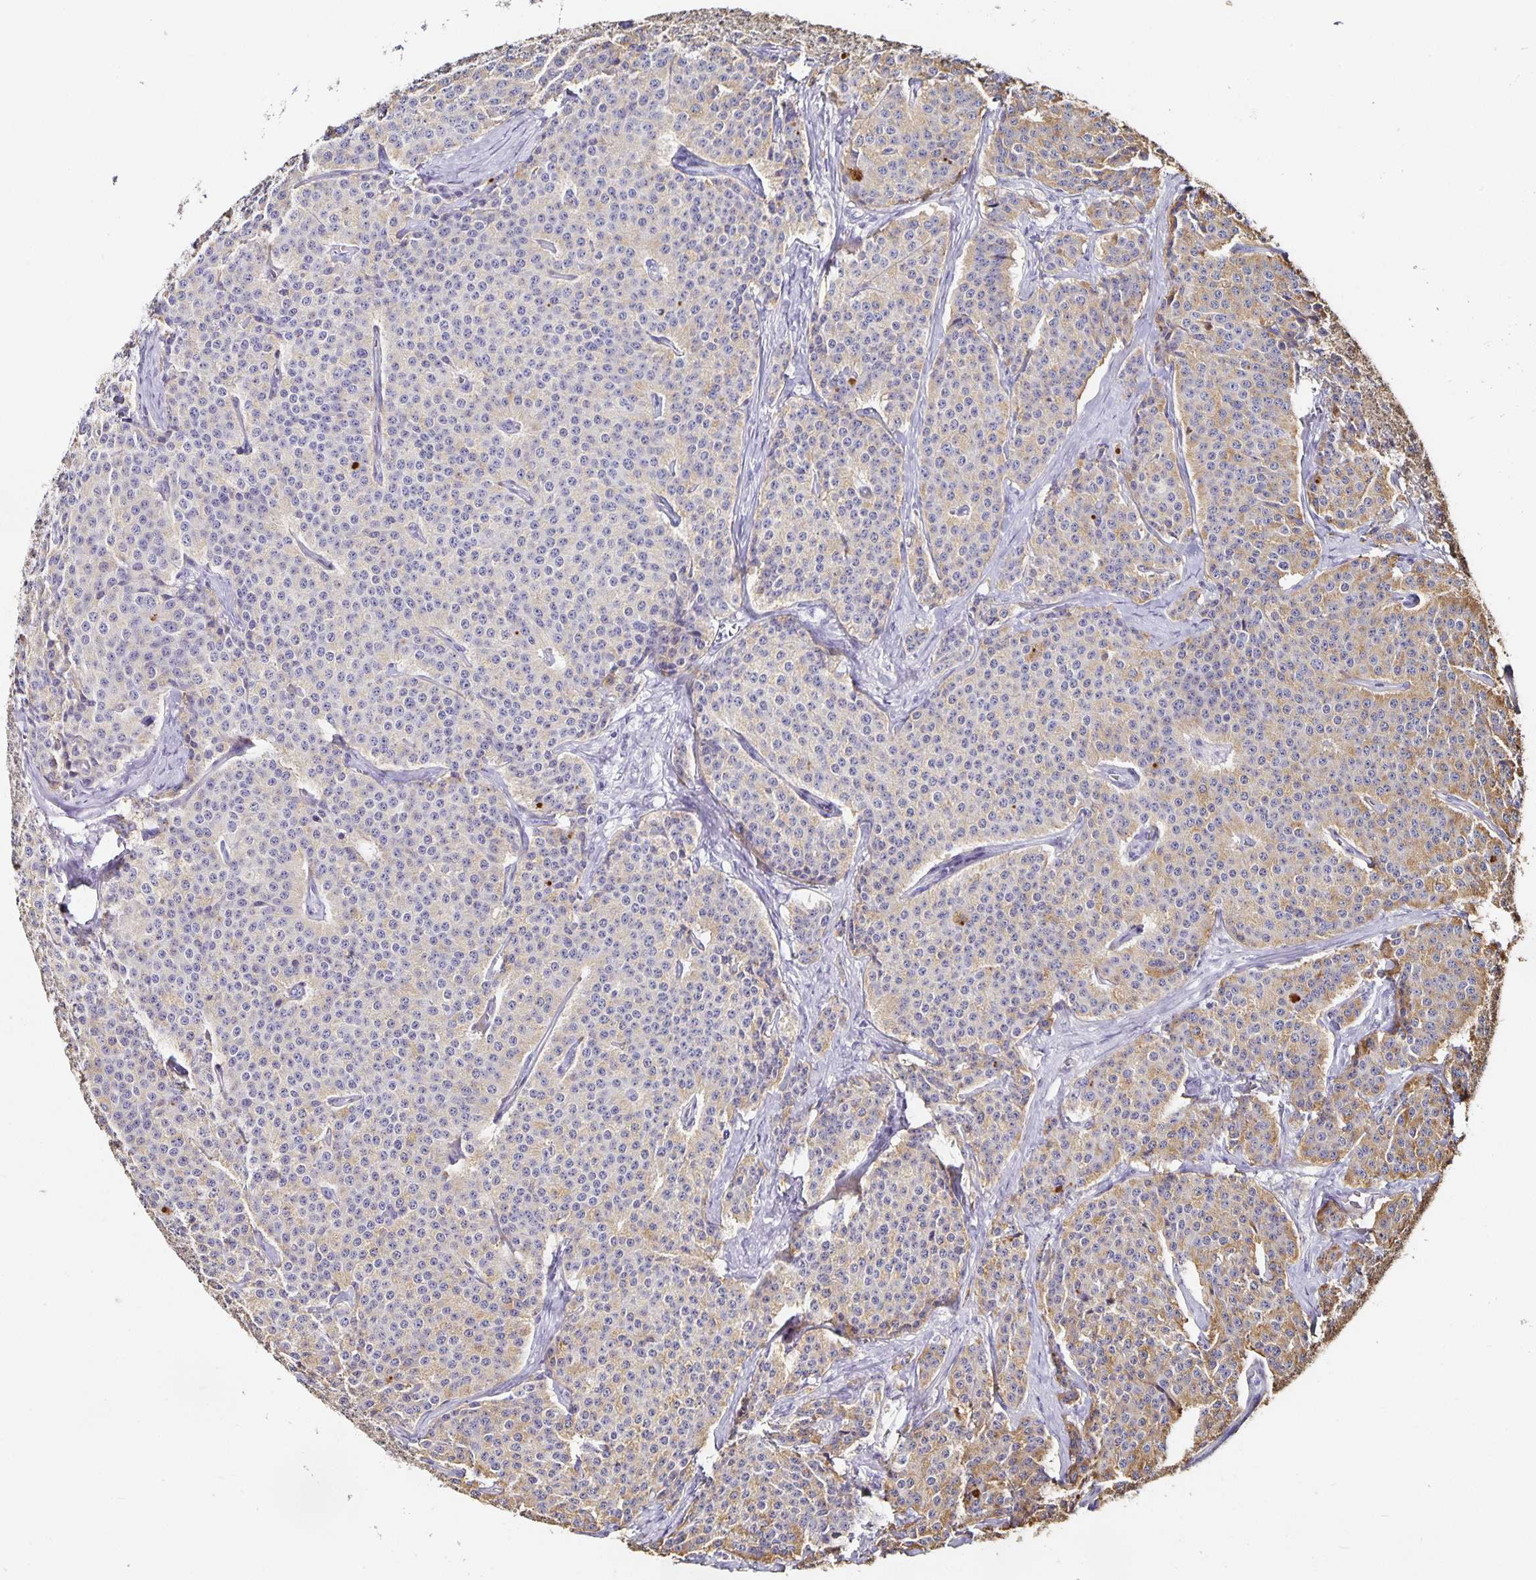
{"staining": {"intensity": "moderate", "quantity": "<25%", "location": "cytoplasmic/membranous"}, "tissue": "carcinoid", "cell_type": "Tumor cells", "image_type": "cancer", "snomed": [{"axis": "morphology", "description": "Carcinoid, malignant, NOS"}, {"axis": "topography", "description": "Small intestine"}], "caption": "Immunohistochemical staining of carcinoid (malignant) exhibits low levels of moderate cytoplasmic/membranous staining in approximately <25% of tumor cells.", "gene": "TTR", "patient": {"sex": "female", "age": 64}}